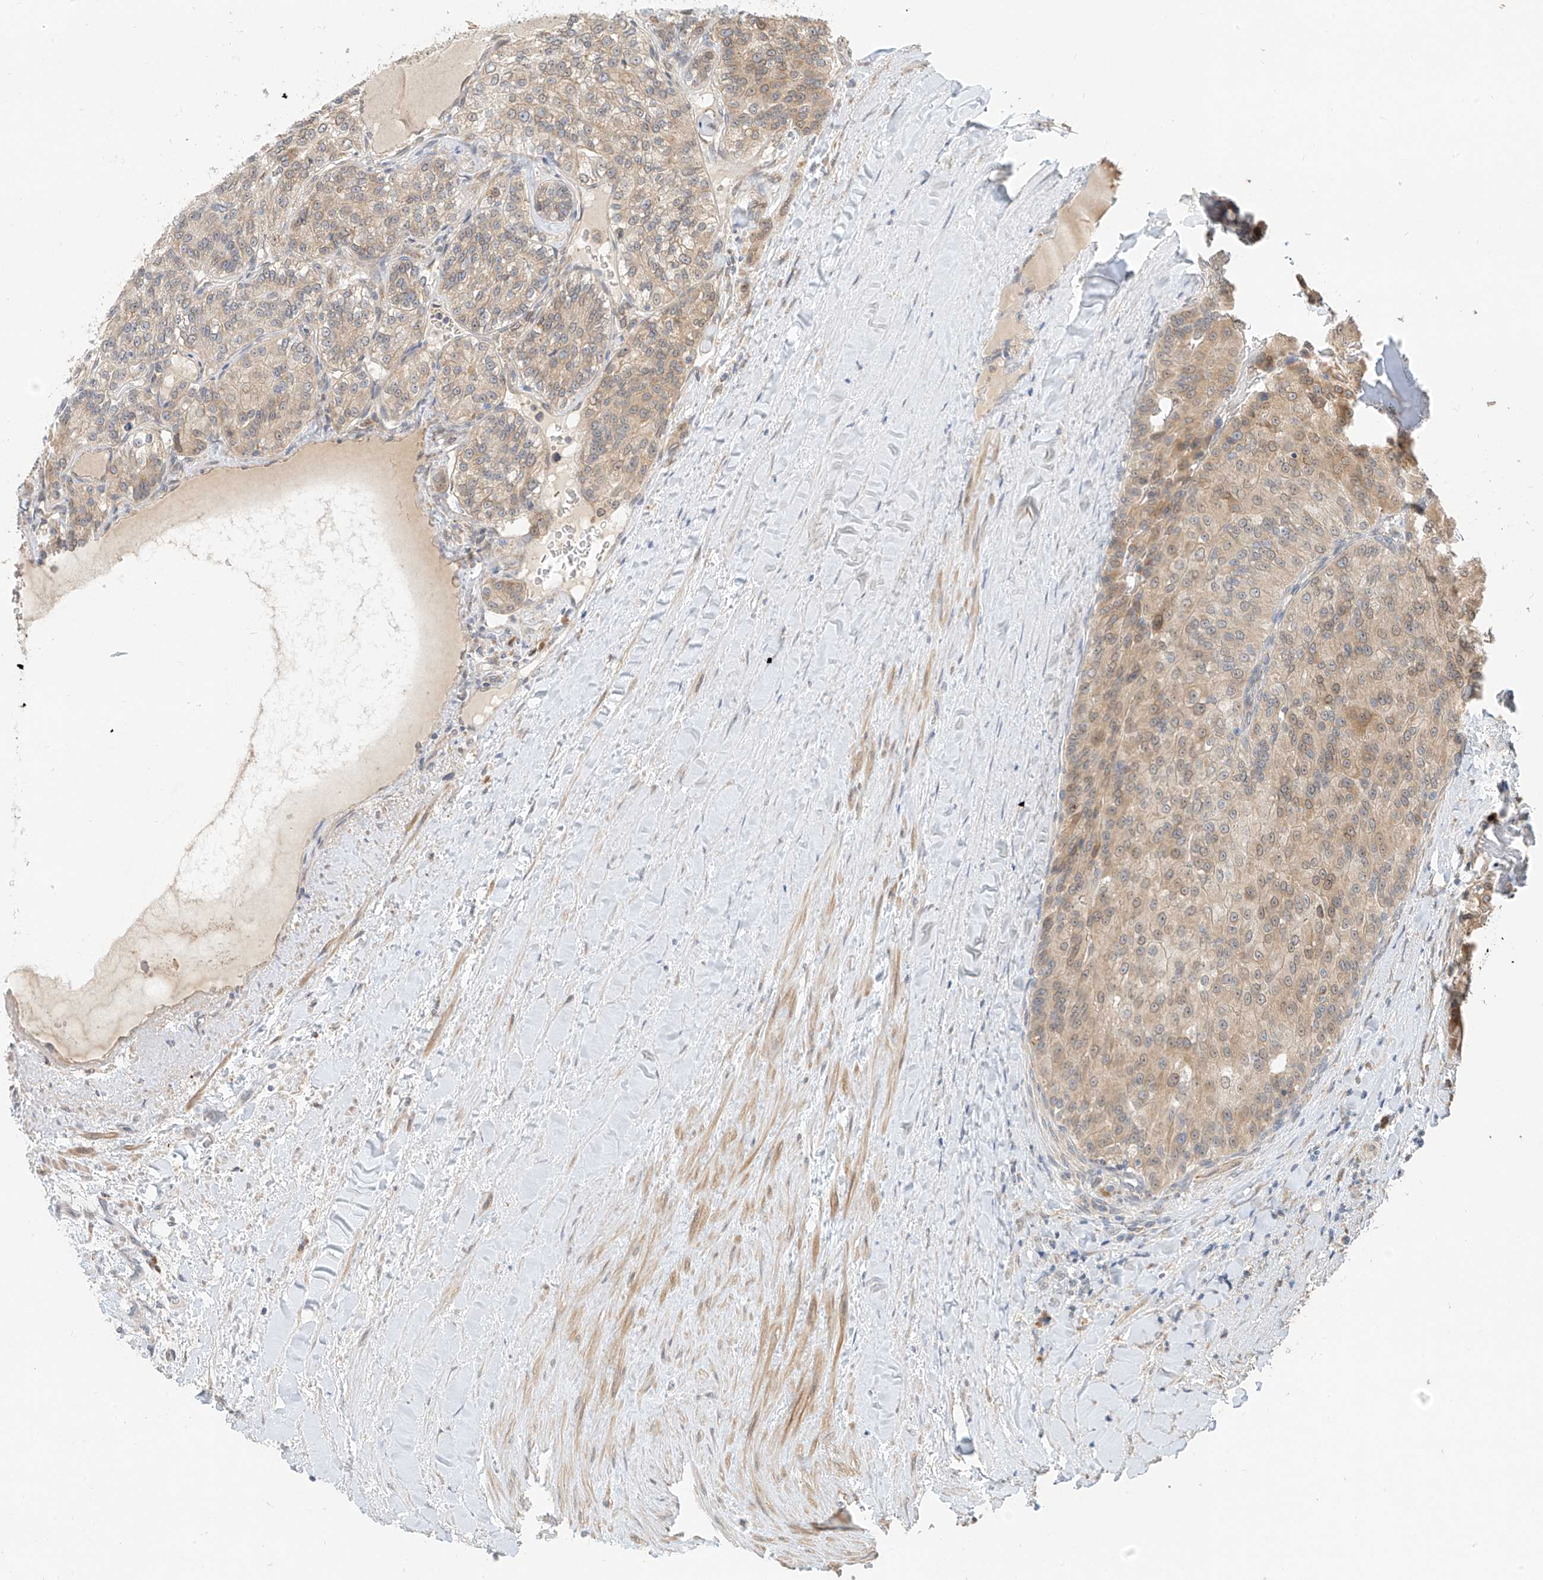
{"staining": {"intensity": "weak", "quantity": "25%-75%", "location": "cytoplasmic/membranous"}, "tissue": "renal cancer", "cell_type": "Tumor cells", "image_type": "cancer", "snomed": [{"axis": "morphology", "description": "Adenocarcinoma, NOS"}, {"axis": "topography", "description": "Kidney"}], "caption": "Immunohistochemistry (IHC) (DAB (3,3'-diaminobenzidine)) staining of human adenocarcinoma (renal) demonstrates weak cytoplasmic/membranous protein positivity in approximately 25%-75% of tumor cells.", "gene": "PPA2", "patient": {"sex": "female", "age": 63}}